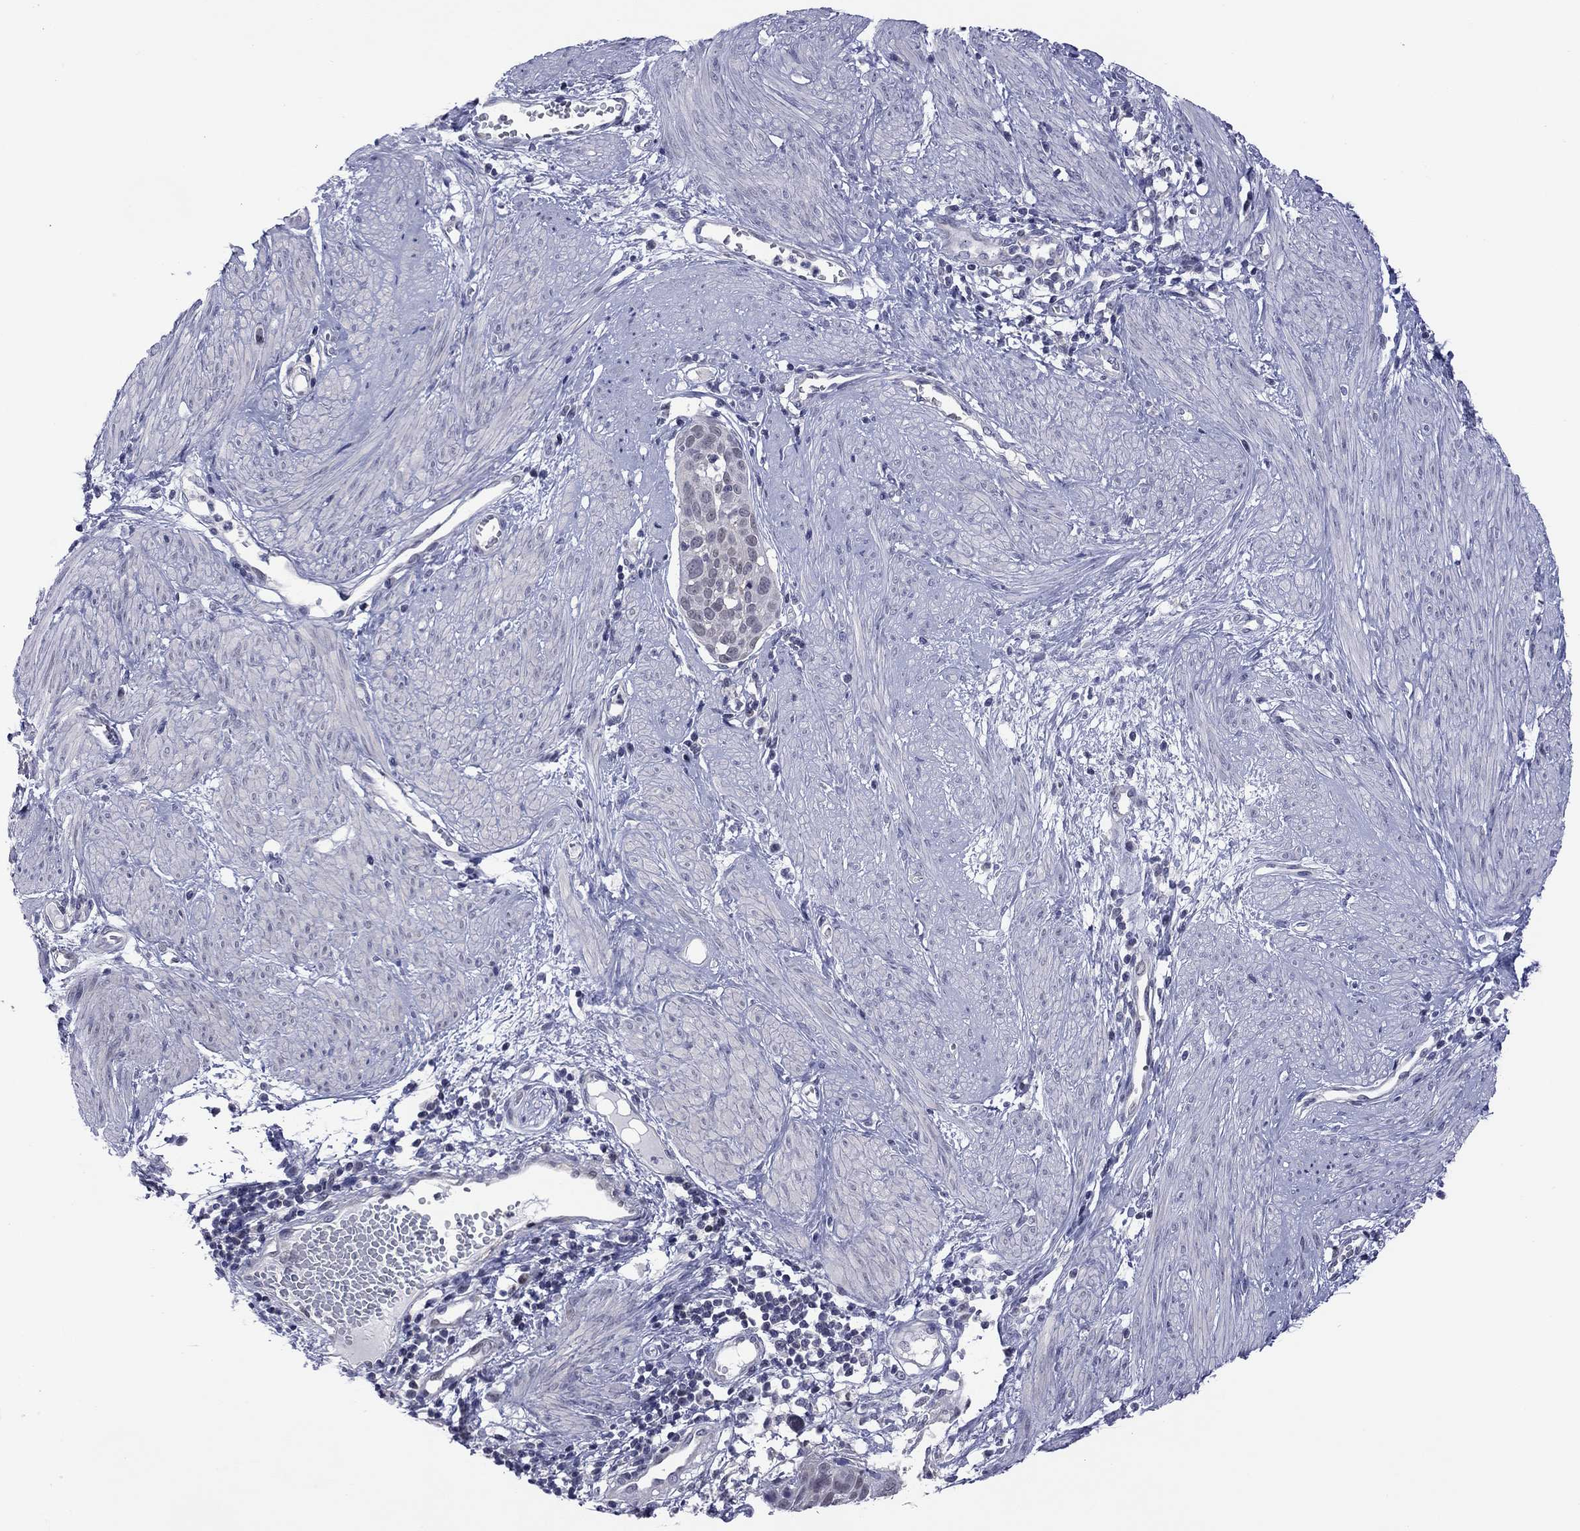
{"staining": {"intensity": "negative", "quantity": "none", "location": "none"}, "tissue": "cervical cancer", "cell_type": "Tumor cells", "image_type": "cancer", "snomed": [{"axis": "morphology", "description": "Squamous cell carcinoma, NOS"}, {"axis": "topography", "description": "Cervix"}], "caption": "Cervical cancer was stained to show a protein in brown. There is no significant staining in tumor cells.", "gene": "POU5F2", "patient": {"sex": "female", "age": 39}}